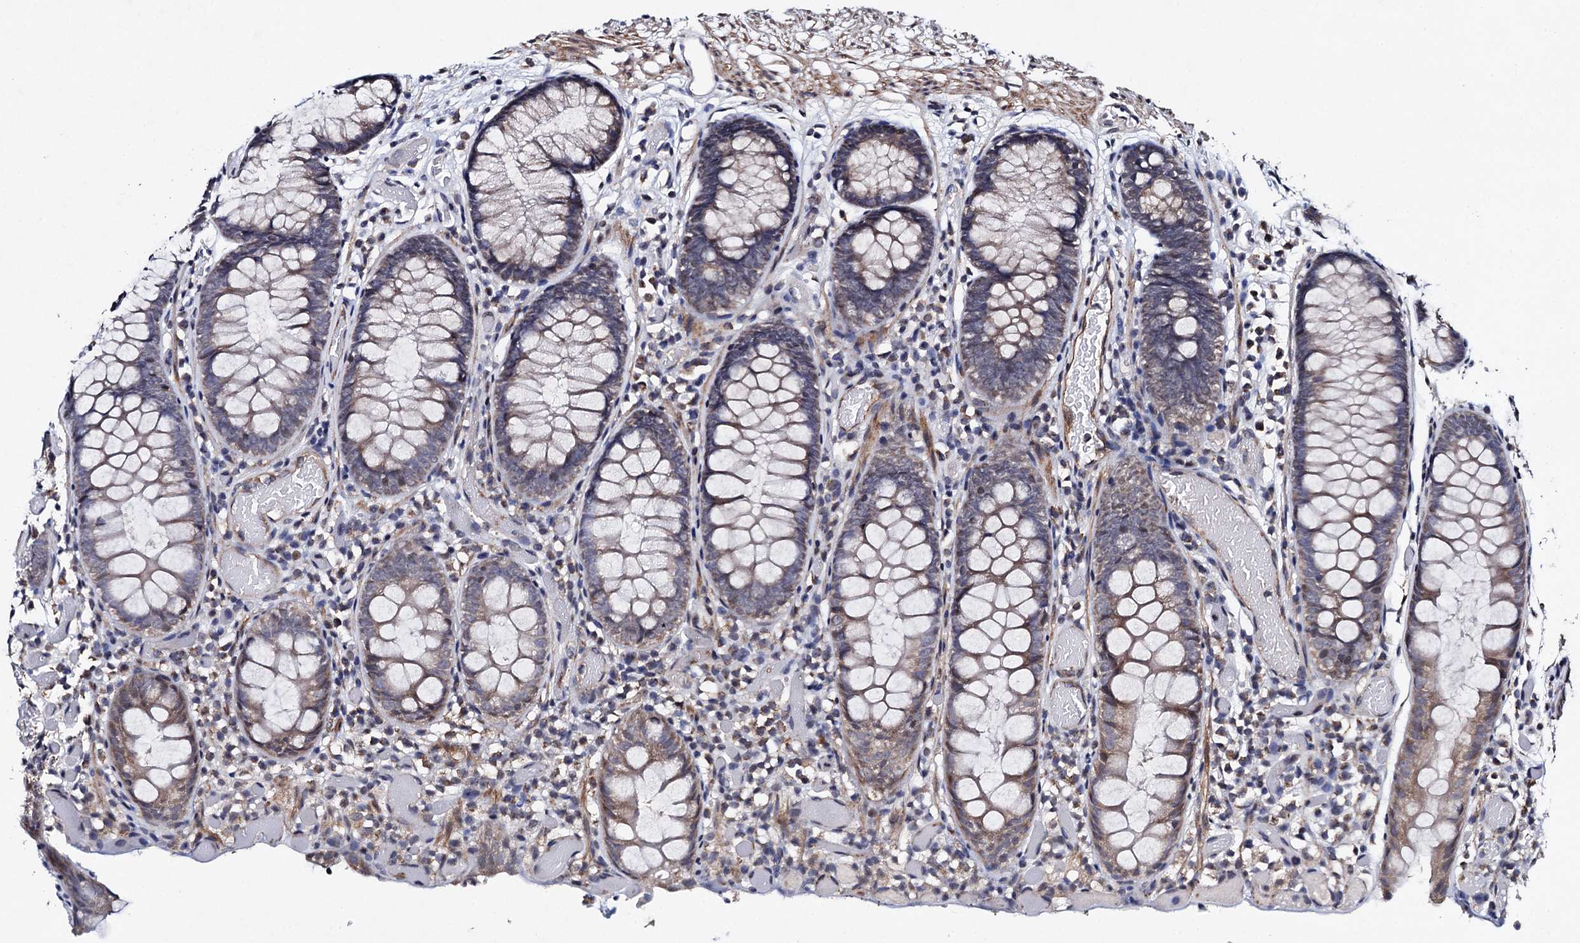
{"staining": {"intensity": "moderate", "quantity": ">75%", "location": "cytoplasmic/membranous,nuclear"}, "tissue": "colon", "cell_type": "Endothelial cells", "image_type": "normal", "snomed": [{"axis": "morphology", "description": "Normal tissue, NOS"}, {"axis": "topography", "description": "Colon"}], "caption": "Moderate cytoplasmic/membranous,nuclear expression is identified in approximately >75% of endothelial cells in unremarkable colon.", "gene": "PPTC7", "patient": {"sex": "male", "age": 14}}